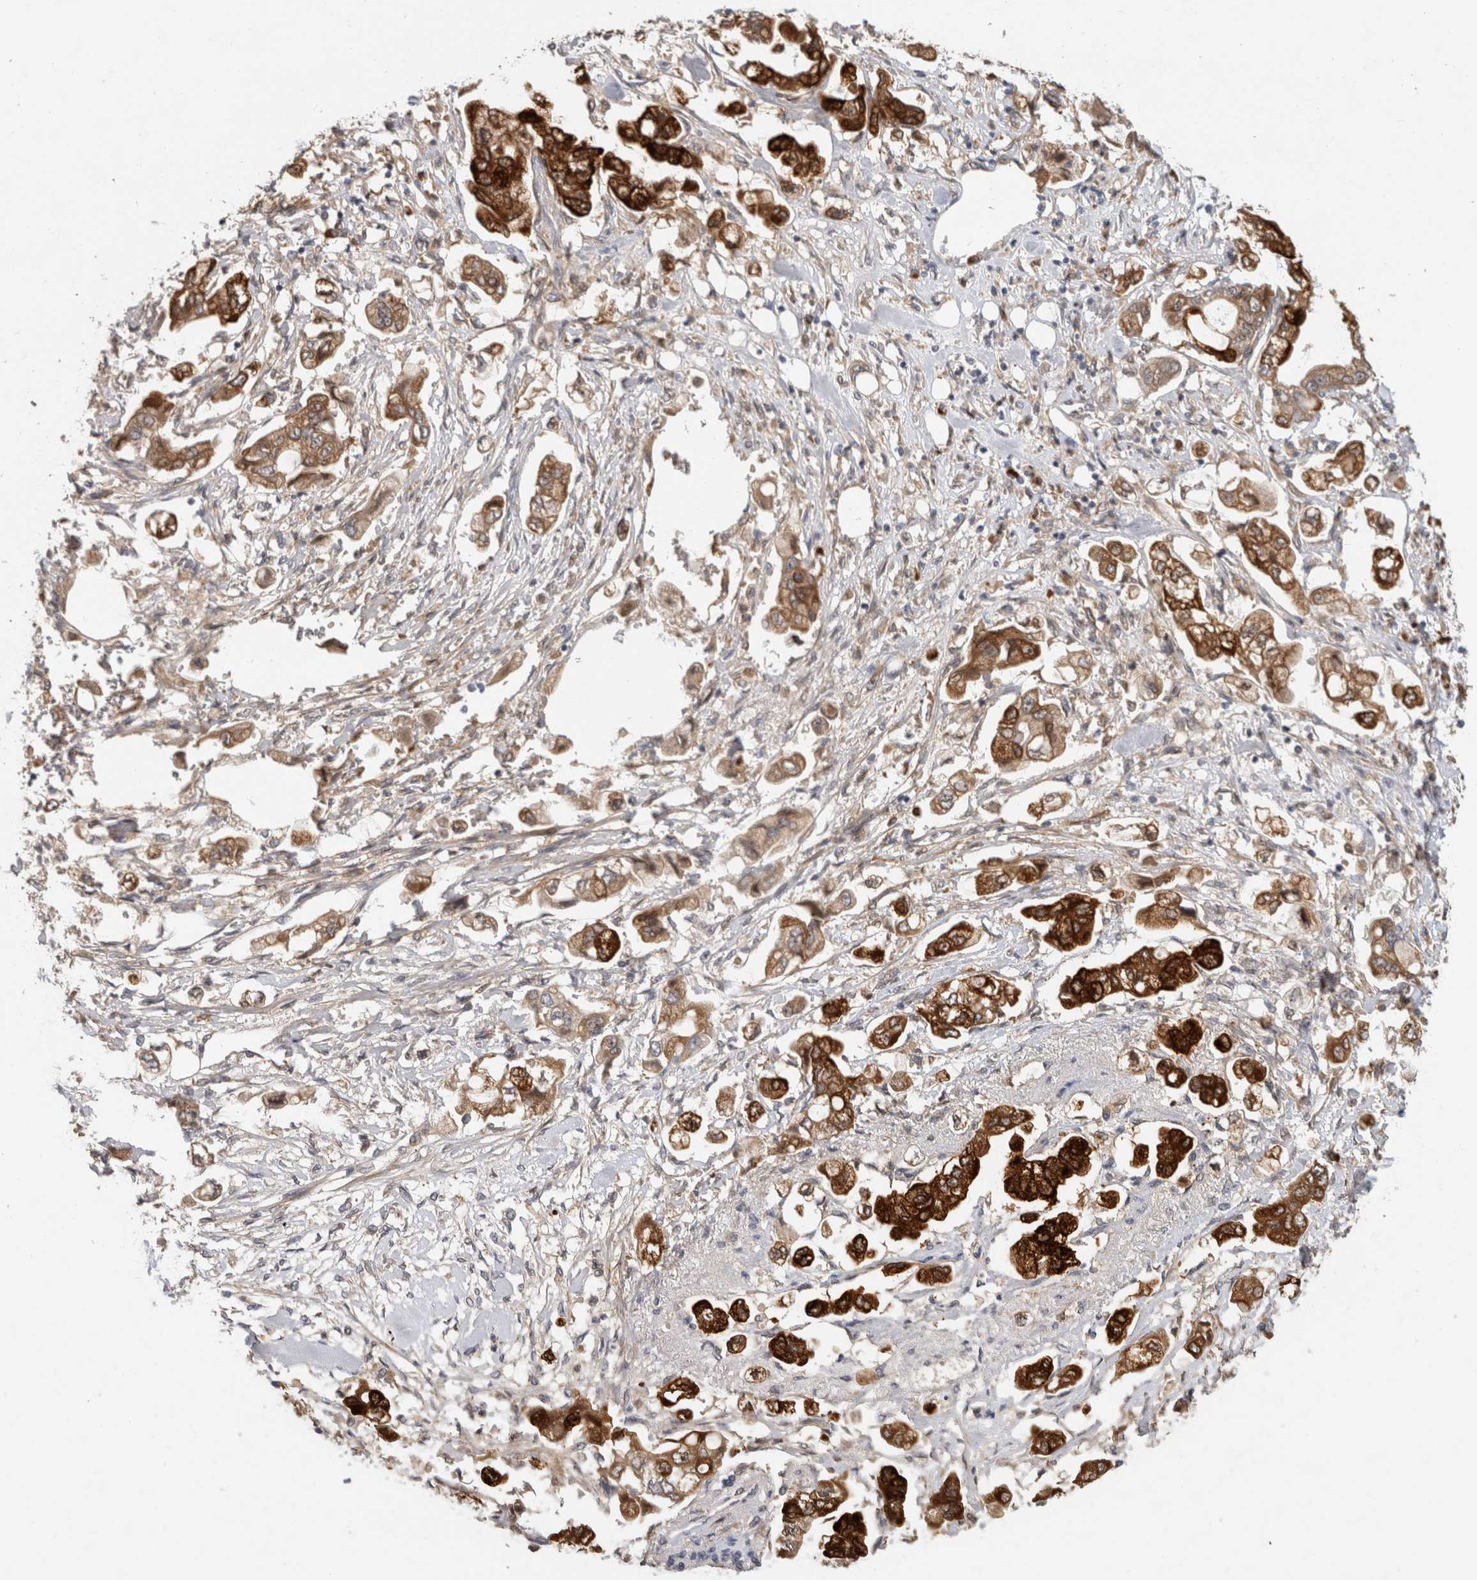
{"staining": {"intensity": "strong", "quantity": "25%-75%", "location": "cytoplasmic/membranous"}, "tissue": "stomach cancer", "cell_type": "Tumor cells", "image_type": "cancer", "snomed": [{"axis": "morphology", "description": "Adenocarcinoma, NOS"}, {"axis": "topography", "description": "Stomach"}], "caption": "A brown stain shows strong cytoplasmic/membranous expression of a protein in stomach adenocarcinoma tumor cells.", "gene": "APOL2", "patient": {"sex": "male", "age": 62}}